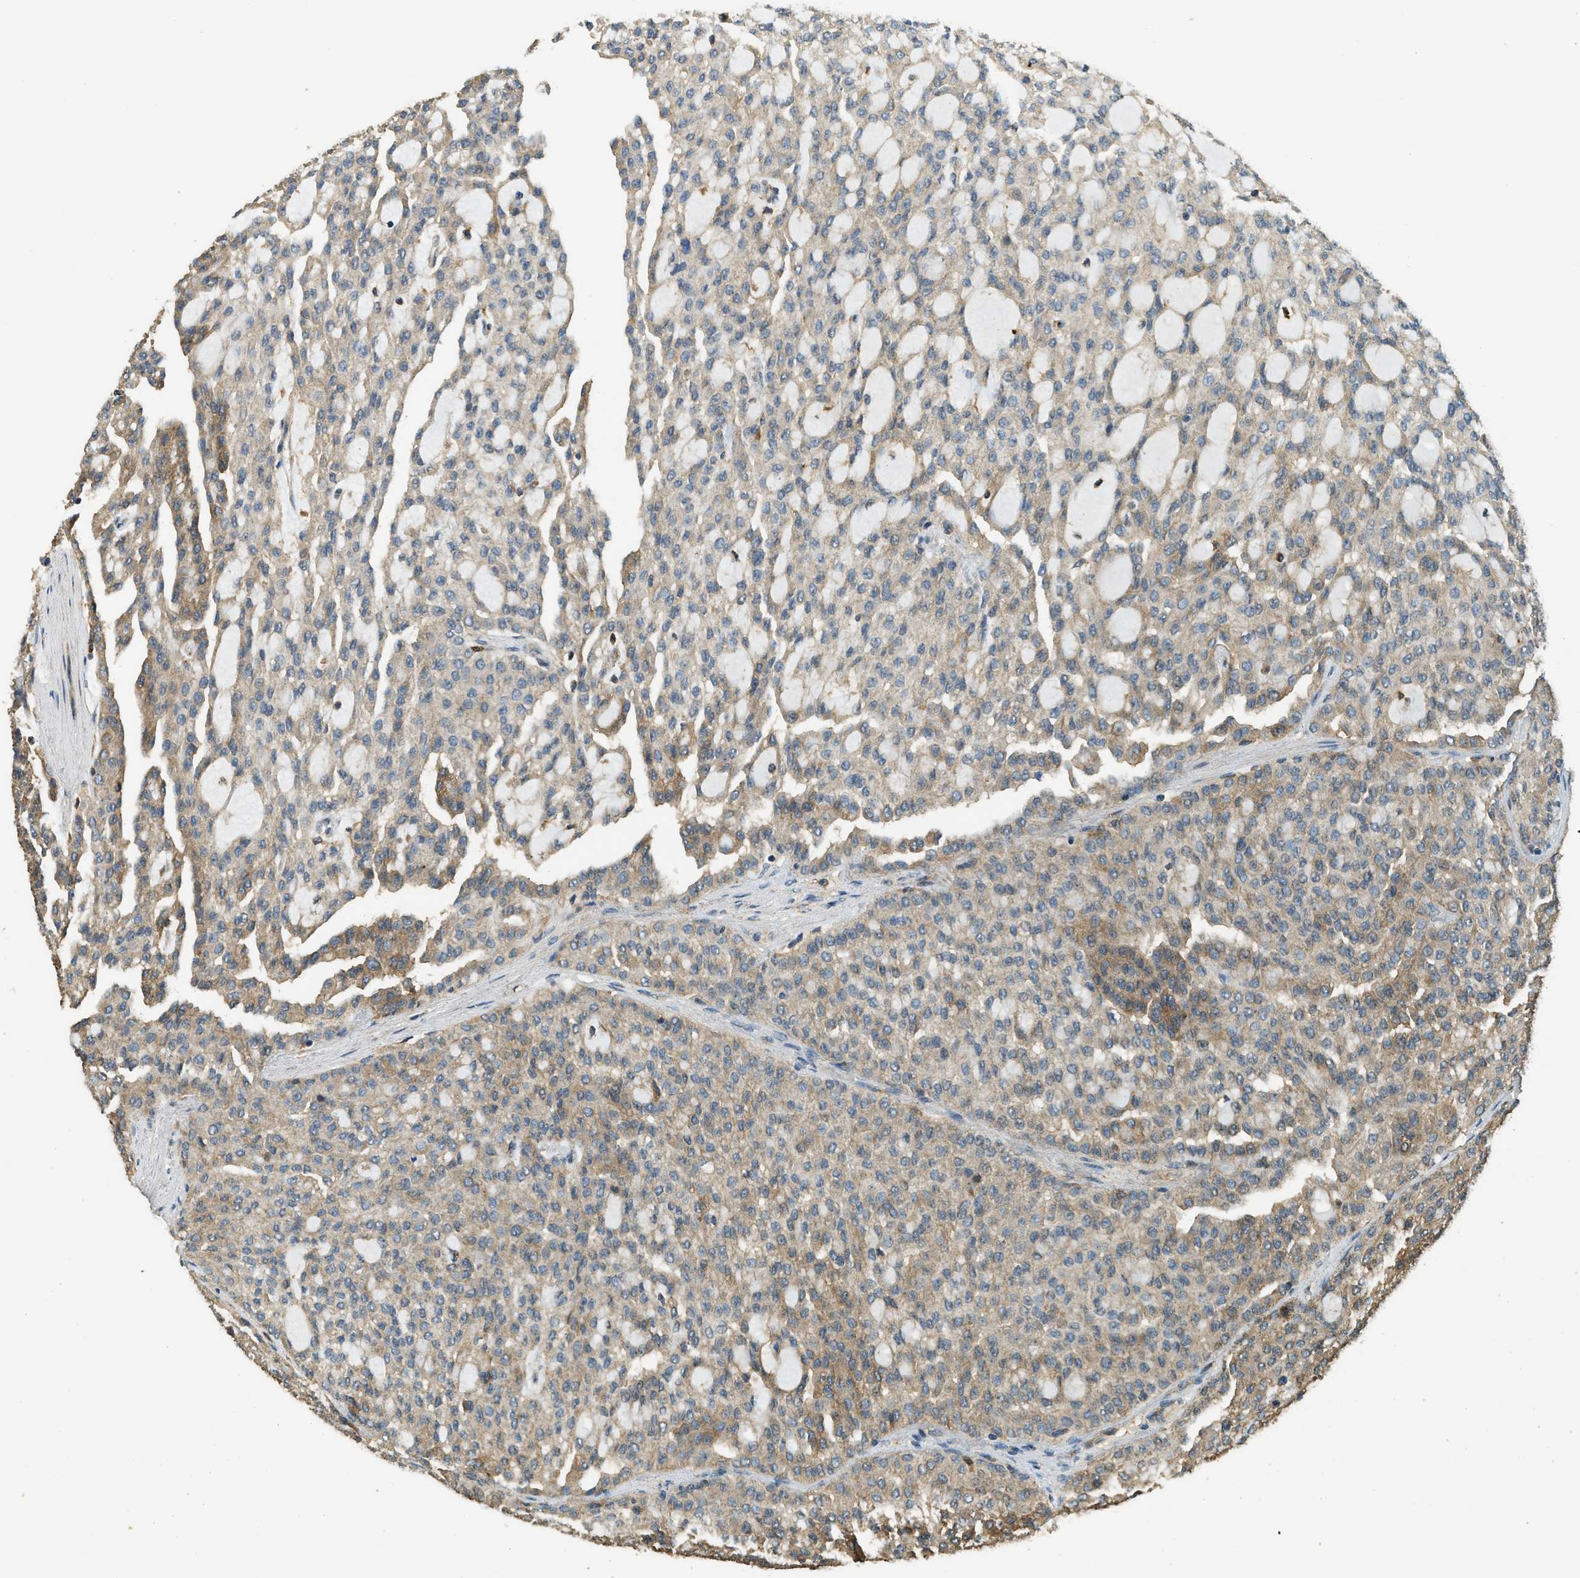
{"staining": {"intensity": "weak", "quantity": ">75%", "location": "cytoplasmic/membranous"}, "tissue": "renal cancer", "cell_type": "Tumor cells", "image_type": "cancer", "snomed": [{"axis": "morphology", "description": "Adenocarcinoma, NOS"}, {"axis": "topography", "description": "Kidney"}], "caption": "This is a micrograph of immunohistochemistry staining of renal cancer (adenocarcinoma), which shows weak positivity in the cytoplasmic/membranous of tumor cells.", "gene": "CD276", "patient": {"sex": "male", "age": 63}}